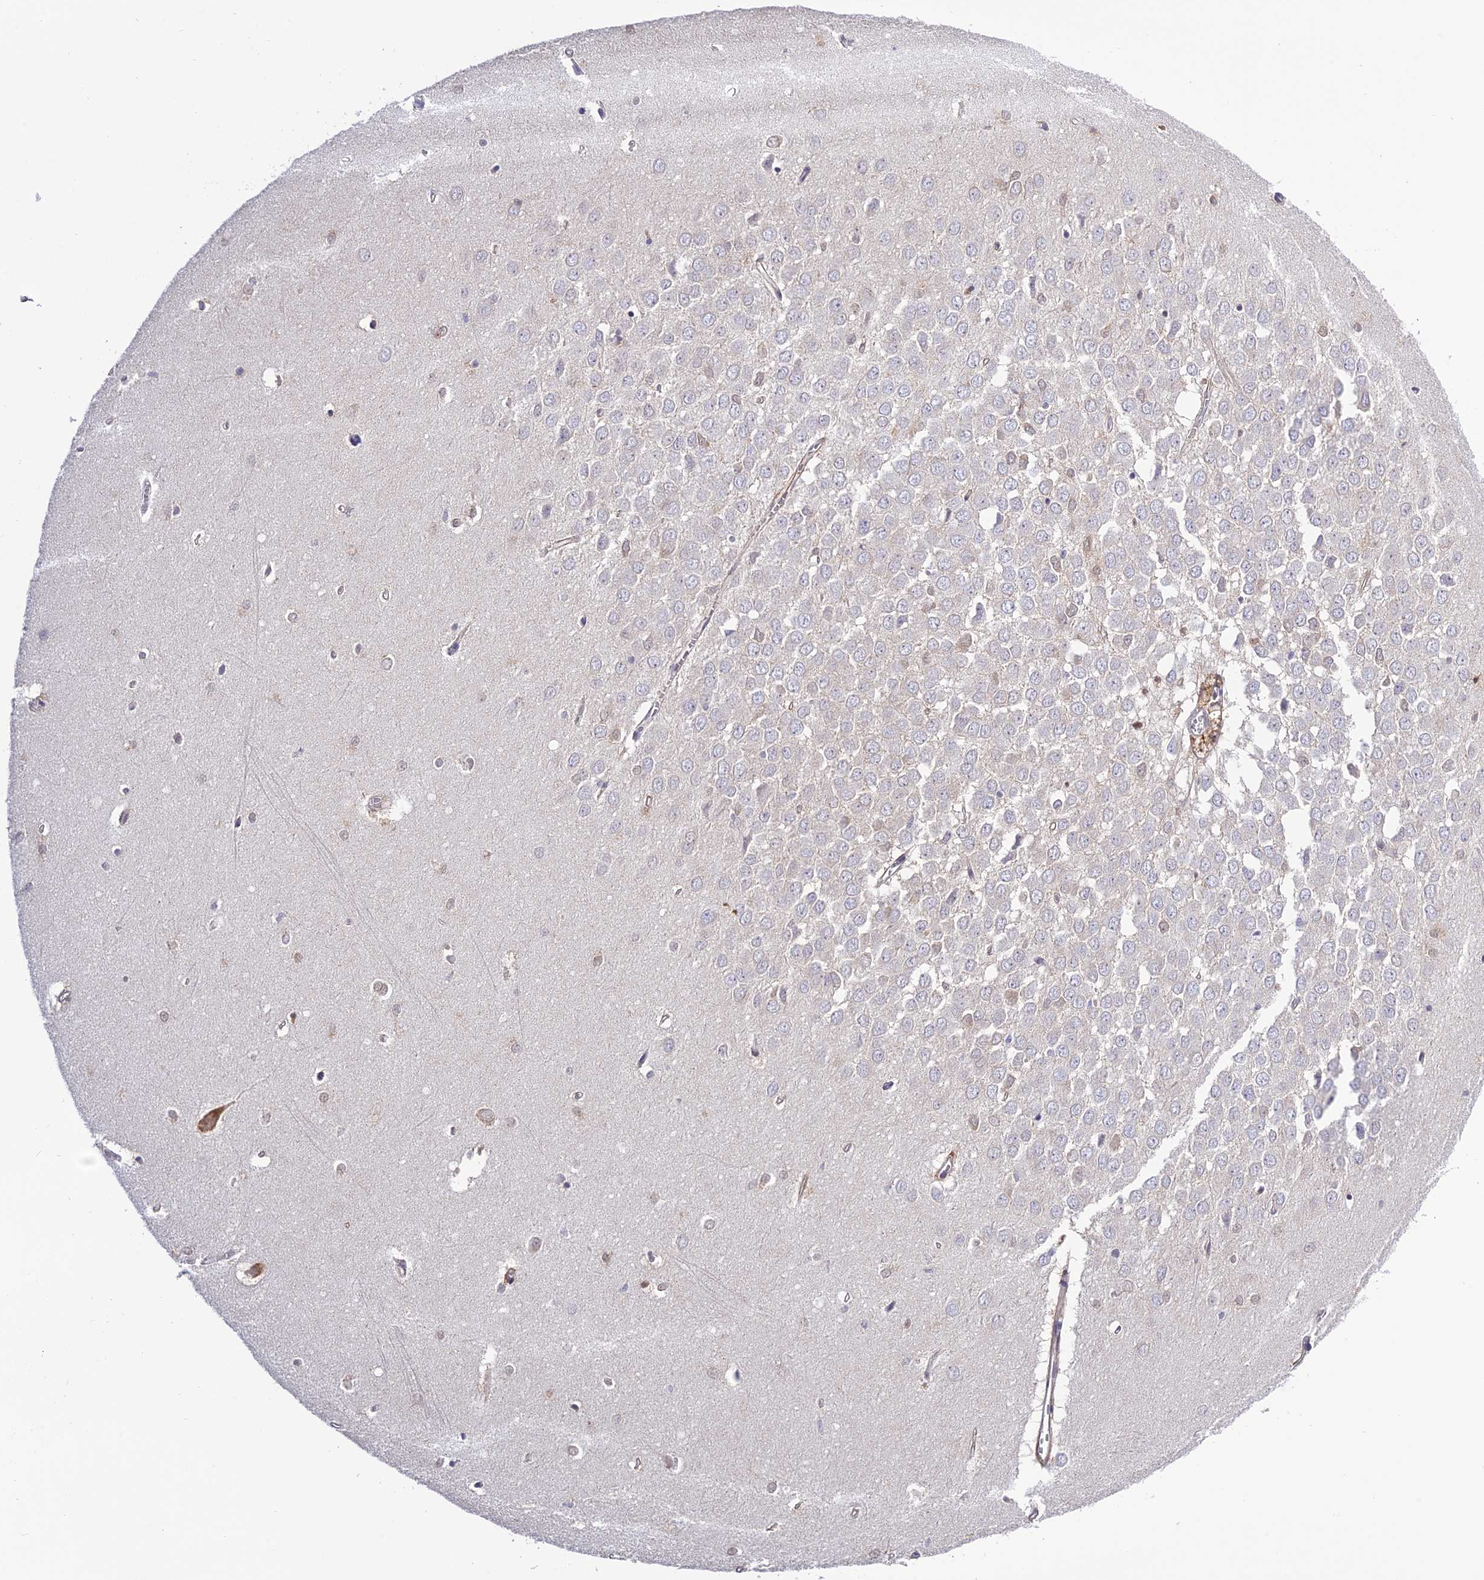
{"staining": {"intensity": "negative", "quantity": "none", "location": "none"}, "tissue": "hippocampus", "cell_type": "Glial cells", "image_type": "normal", "snomed": [{"axis": "morphology", "description": "Normal tissue, NOS"}, {"axis": "topography", "description": "Hippocampus"}], "caption": "Human hippocampus stained for a protein using immunohistochemistry (IHC) shows no positivity in glial cells.", "gene": "MNS1", "patient": {"sex": "female", "age": 64}}